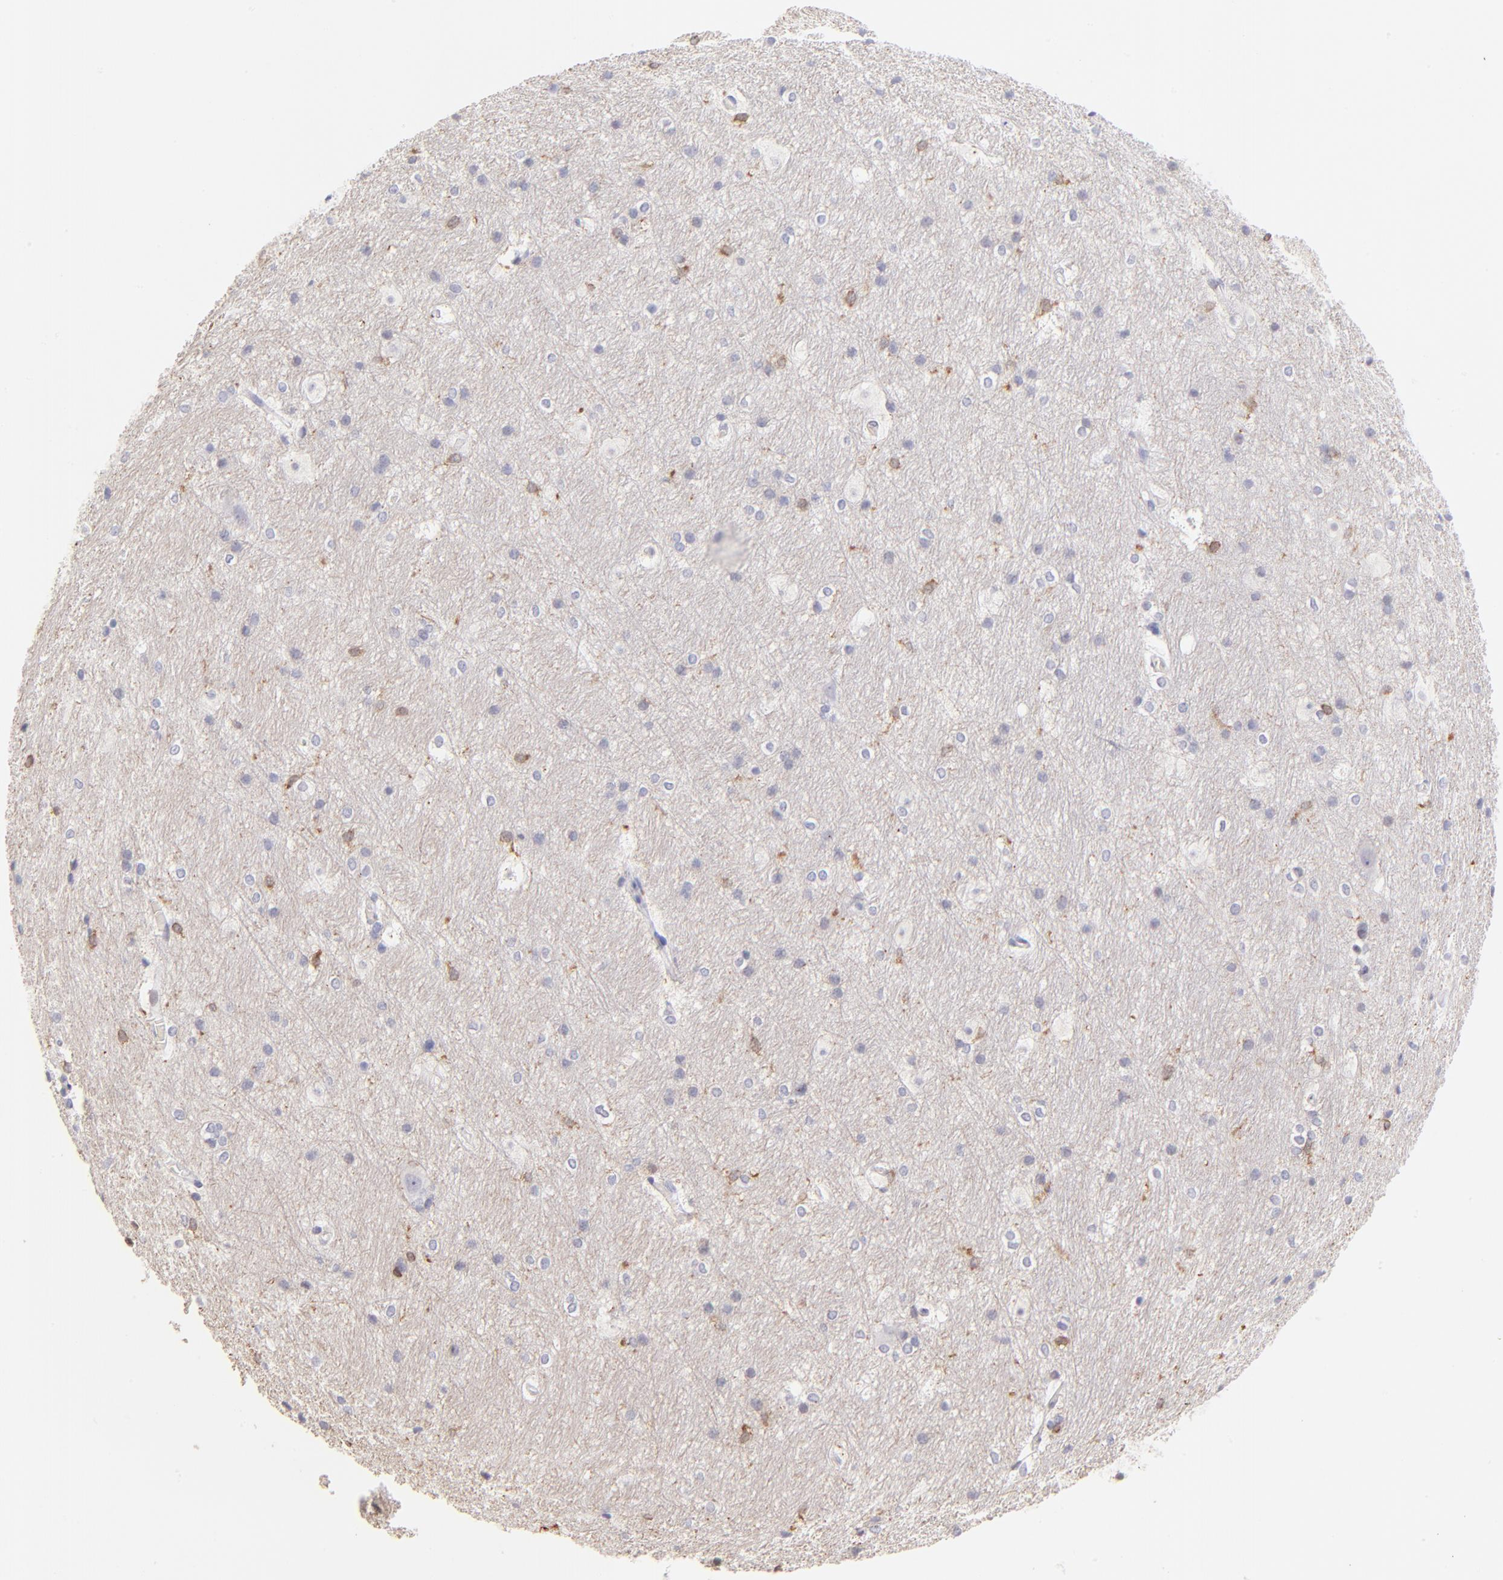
{"staining": {"intensity": "moderate", "quantity": "25%-75%", "location": "cytoplasmic/membranous"}, "tissue": "hippocampus", "cell_type": "Glial cells", "image_type": "normal", "snomed": [{"axis": "morphology", "description": "Normal tissue, NOS"}, {"axis": "topography", "description": "Hippocampus"}], "caption": "Normal hippocampus displays moderate cytoplasmic/membranous positivity in approximately 25%-75% of glial cells, visualized by immunohistochemistry.", "gene": "IRAG2", "patient": {"sex": "female", "age": 19}}